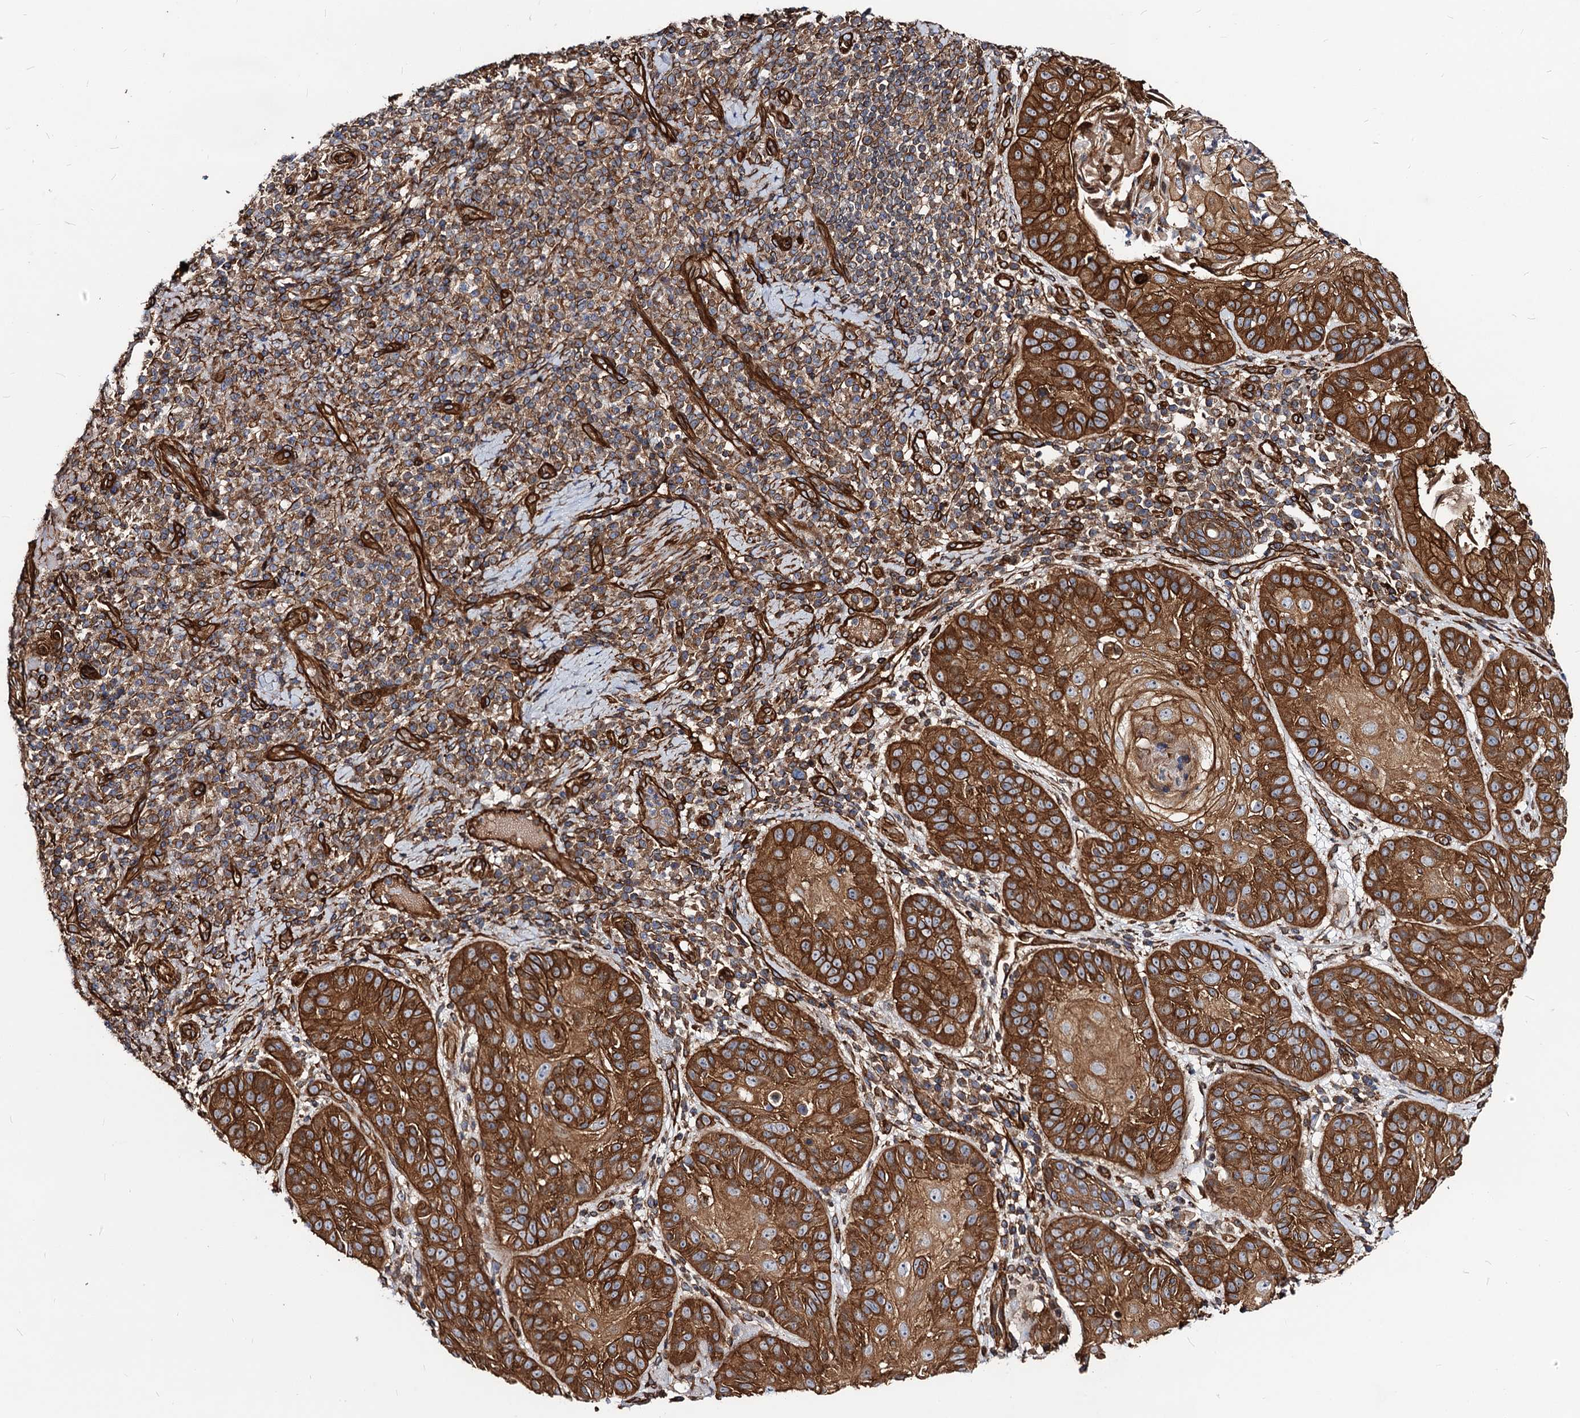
{"staining": {"intensity": "strong", "quantity": ">75%", "location": "cytoplasmic/membranous"}, "tissue": "skin cancer", "cell_type": "Tumor cells", "image_type": "cancer", "snomed": [{"axis": "morphology", "description": "Normal tissue, NOS"}, {"axis": "morphology", "description": "Basal cell carcinoma"}, {"axis": "topography", "description": "Skin"}], "caption": "The histopathology image reveals a brown stain indicating the presence of a protein in the cytoplasmic/membranous of tumor cells in skin cancer.", "gene": "CIP2A", "patient": {"sex": "male", "age": 93}}